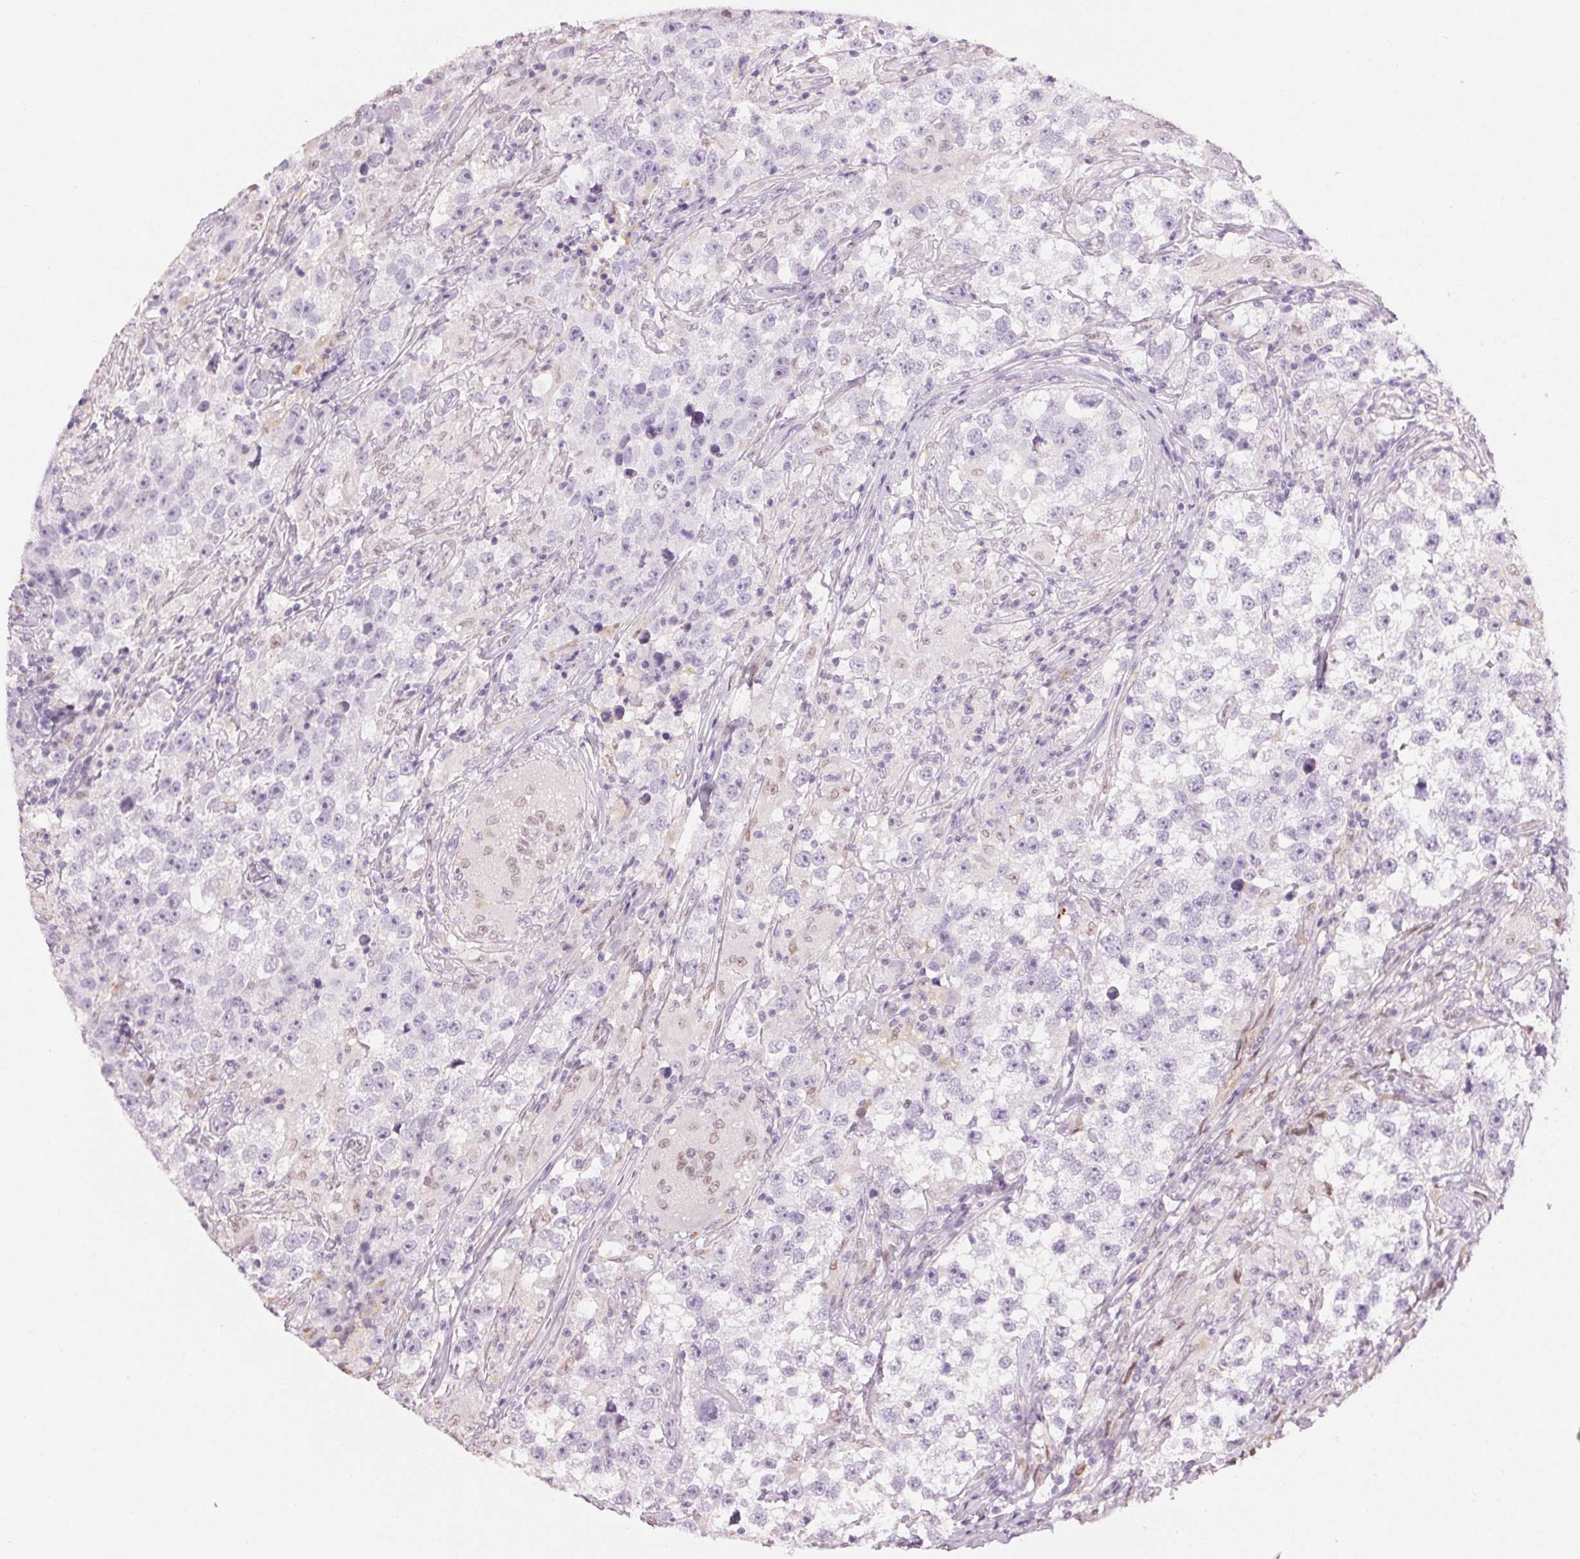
{"staining": {"intensity": "negative", "quantity": "none", "location": "none"}, "tissue": "testis cancer", "cell_type": "Tumor cells", "image_type": "cancer", "snomed": [{"axis": "morphology", "description": "Seminoma, NOS"}, {"axis": "topography", "description": "Testis"}], "caption": "IHC photomicrograph of neoplastic tissue: human testis cancer stained with DAB displays no significant protein staining in tumor cells. (DAB immunohistochemistry (IHC) with hematoxylin counter stain).", "gene": "MPO", "patient": {"sex": "male", "age": 46}}